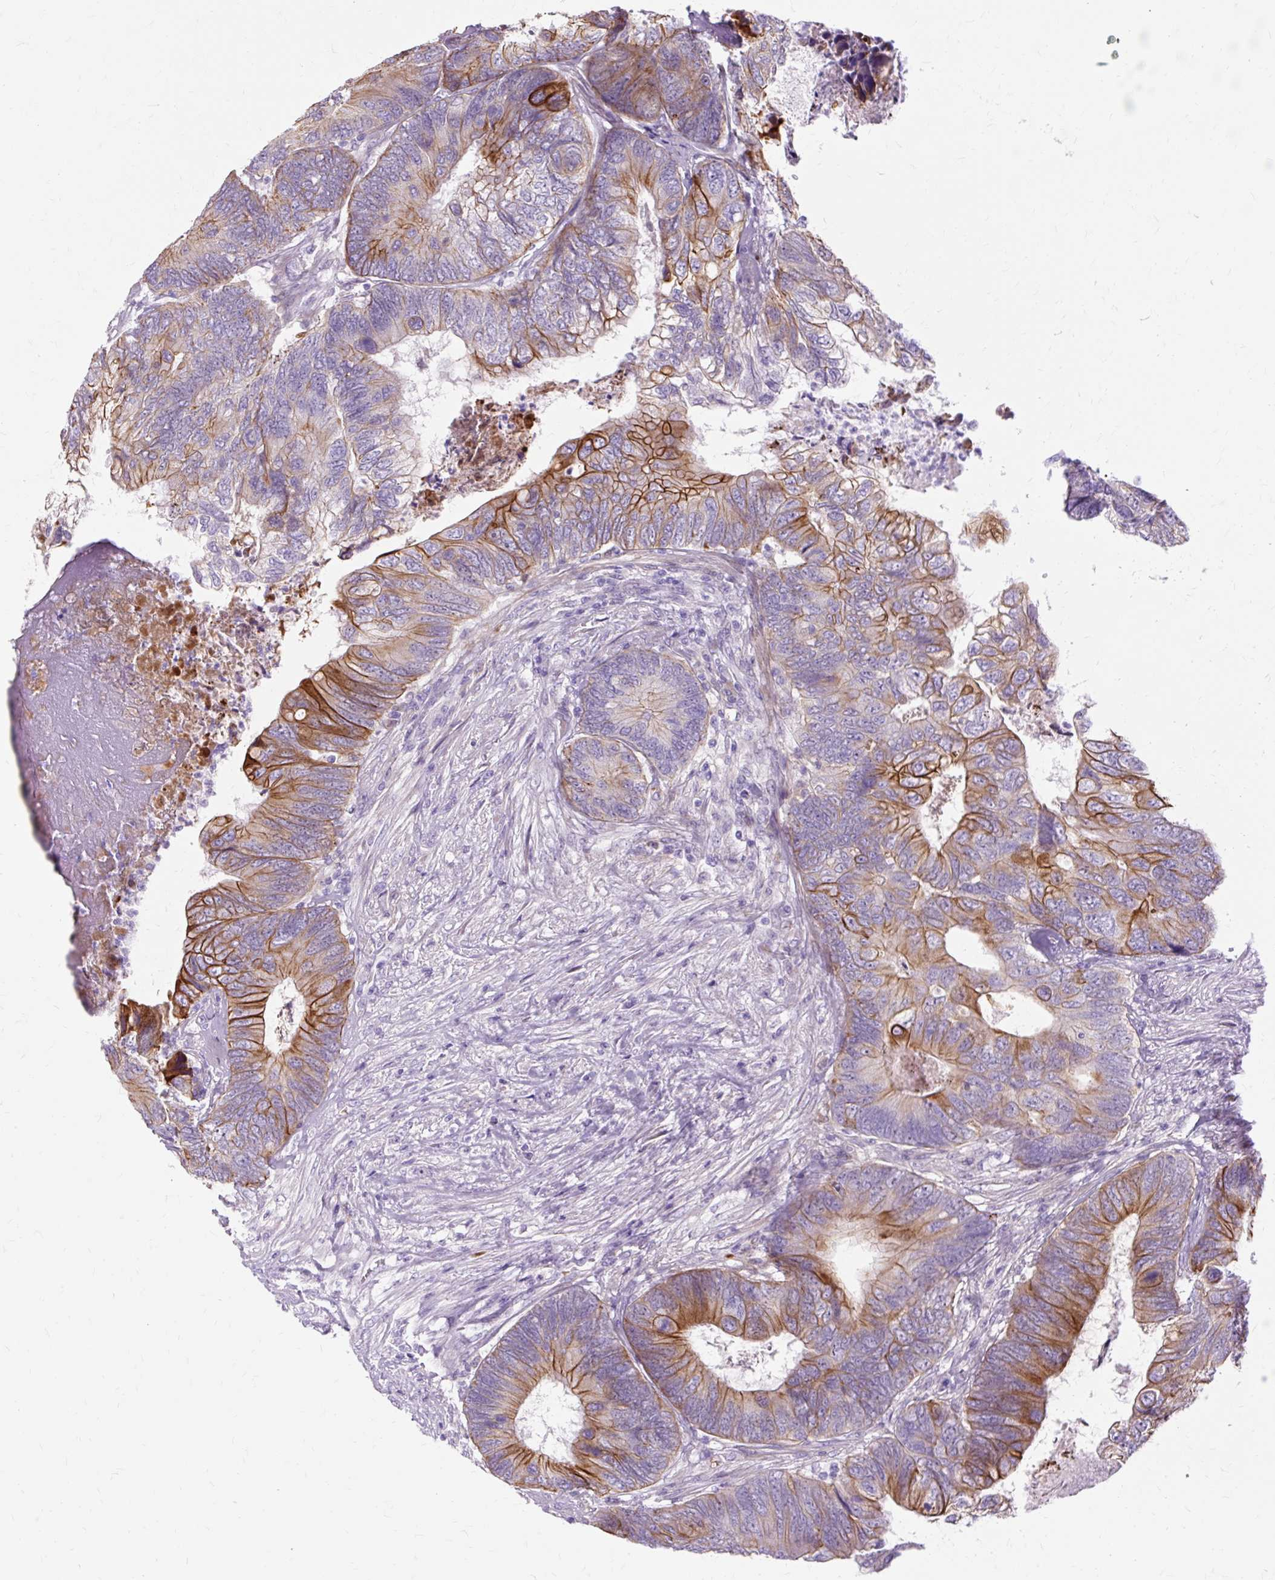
{"staining": {"intensity": "strong", "quantity": "25%-75%", "location": "cytoplasmic/membranous"}, "tissue": "colorectal cancer", "cell_type": "Tumor cells", "image_type": "cancer", "snomed": [{"axis": "morphology", "description": "Adenocarcinoma, NOS"}, {"axis": "topography", "description": "Colon"}], "caption": "DAB (3,3'-diaminobenzidine) immunohistochemical staining of human colorectal adenocarcinoma exhibits strong cytoplasmic/membranous protein staining in approximately 25%-75% of tumor cells. Using DAB (brown) and hematoxylin (blue) stains, captured at high magnification using brightfield microscopy.", "gene": "DCTN4", "patient": {"sex": "female", "age": 67}}